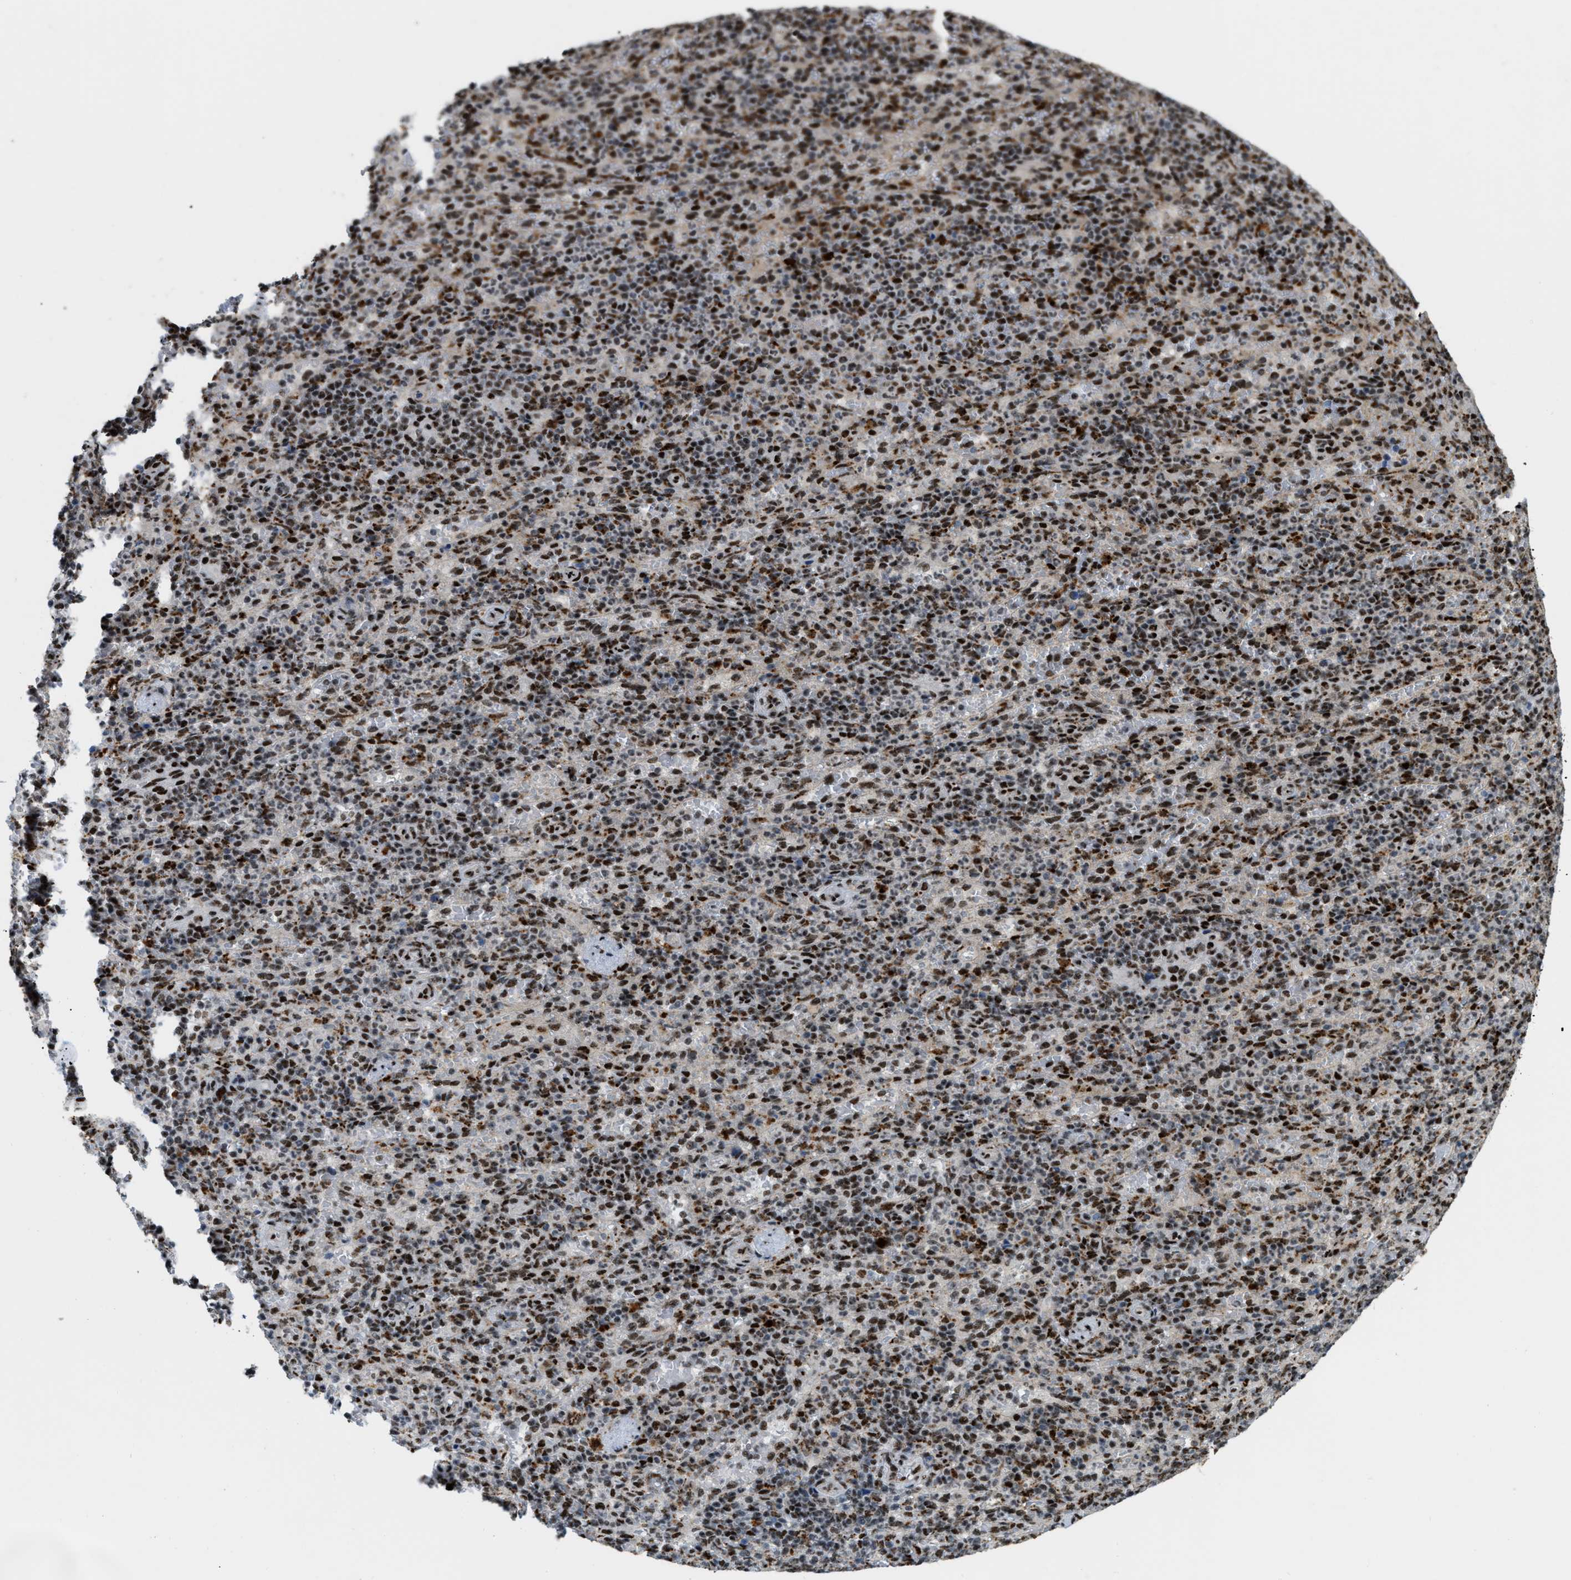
{"staining": {"intensity": "moderate", "quantity": ">75%", "location": "nuclear"}, "tissue": "spleen", "cell_type": "Cells in red pulp", "image_type": "normal", "snomed": [{"axis": "morphology", "description": "Normal tissue, NOS"}, {"axis": "topography", "description": "Spleen"}], "caption": "Immunohistochemistry micrograph of normal human spleen stained for a protein (brown), which shows medium levels of moderate nuclear positivity in approximately >75% of cells in red pulp.", "gene": "NUMA1", "patient": {"sex": "female", "age": 74}}